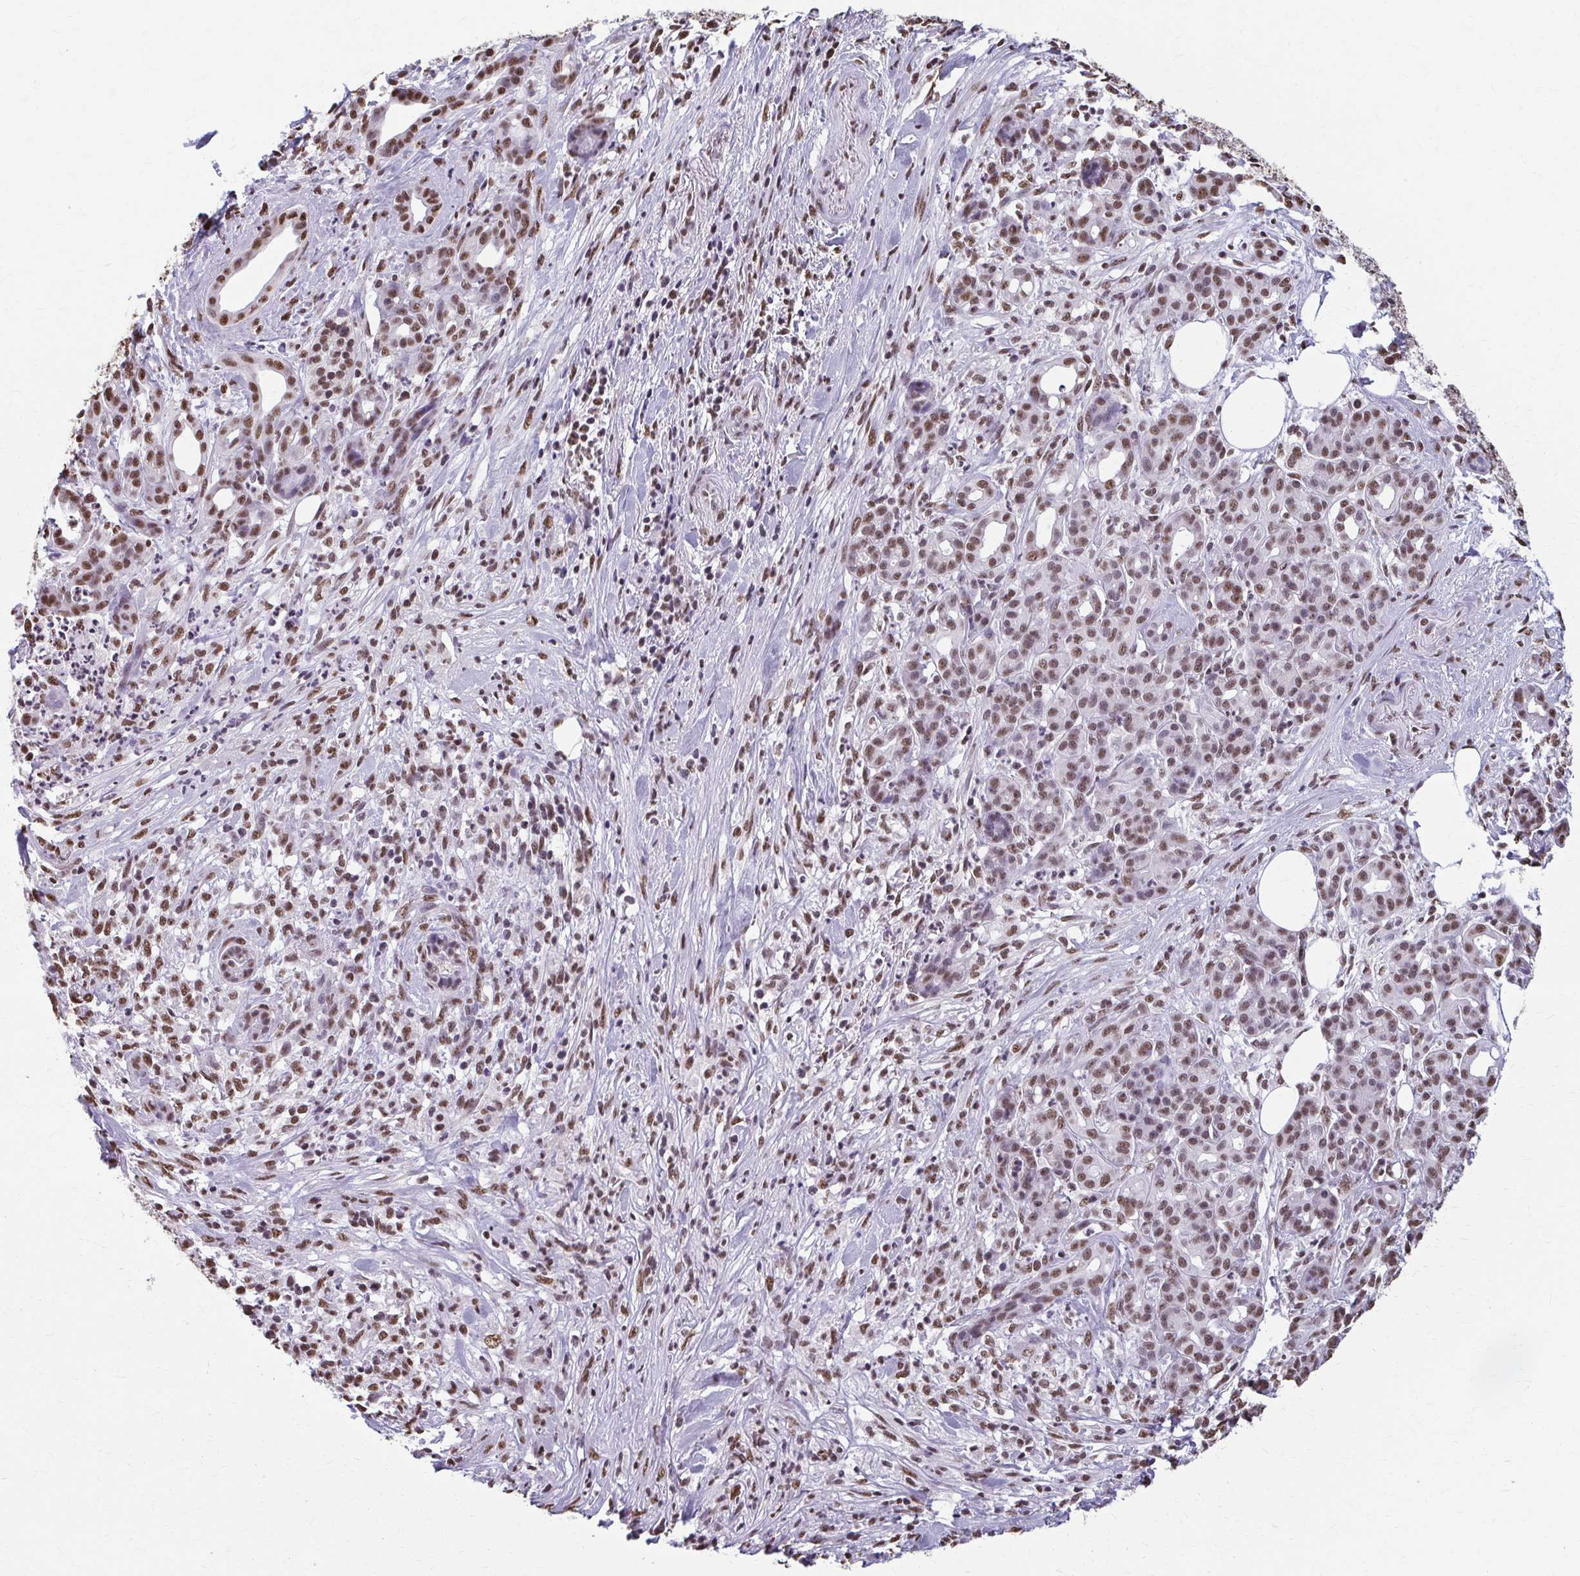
{"staining": {"intensity": "moderate", "quantity": ">75%", "location": "nuclear"}, "tissue": "pancreatic cancer", "cell_type": "Tumor cells", "image_type": "cancer", "snomed": [{"axis": "morphology", "description": "Adenocarcinoma, NOS"}, {"axis": "topography", "description": "Pancreas"}], "caption": "This micrograph displays pancreatic cancer (adenocarcinoma) stained with immunohistochemistry to label a protein in brown. The nuclear of tumor cells show moderate positivity for the protein. Nuclei are counter-stained blue.", "gene": "SNRPA", "patient": {"sex": "female", "age": 66}}